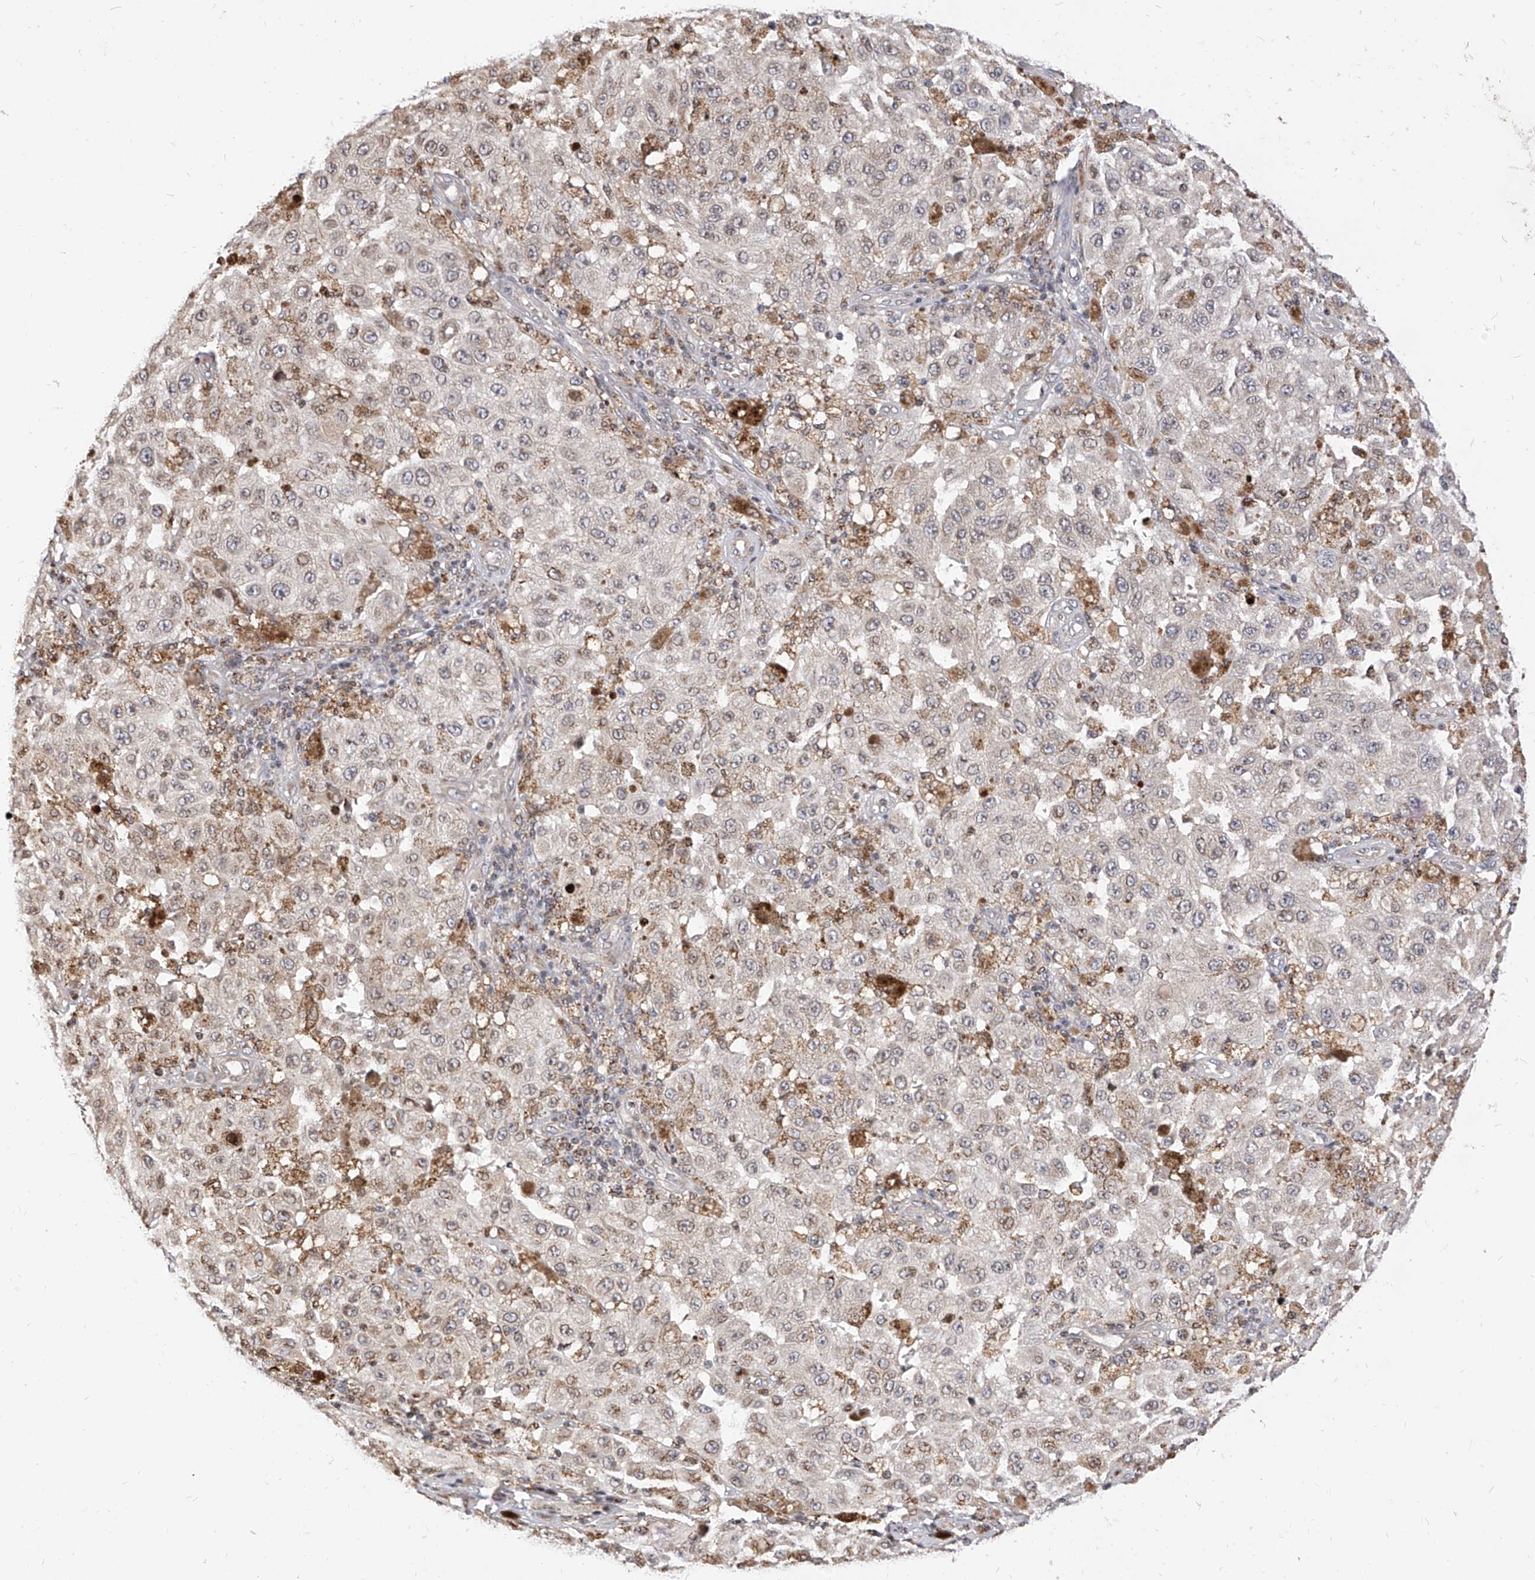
{"staining": {"intensity": "weak", "quantity": "25%-75%", "location": "cytoplasmic/membranous"}, "tissue": "melanoma", "cell_type": "Tumor cells", "image_type": "cancer", "snomed": [{"axis": "morphology", "description": "Malignant melanoma, NOS"}, {"axis": "topography", "description": "Skin"}], "caption": "There is low levels of weak cytoplasmic/membranous positivity in tumor cells of malignant melanoma, as demonstrated by immunohistochemical staining (brown color).", "gene": "TTLL8", "patient": {"sex": "female", "age": 64}}